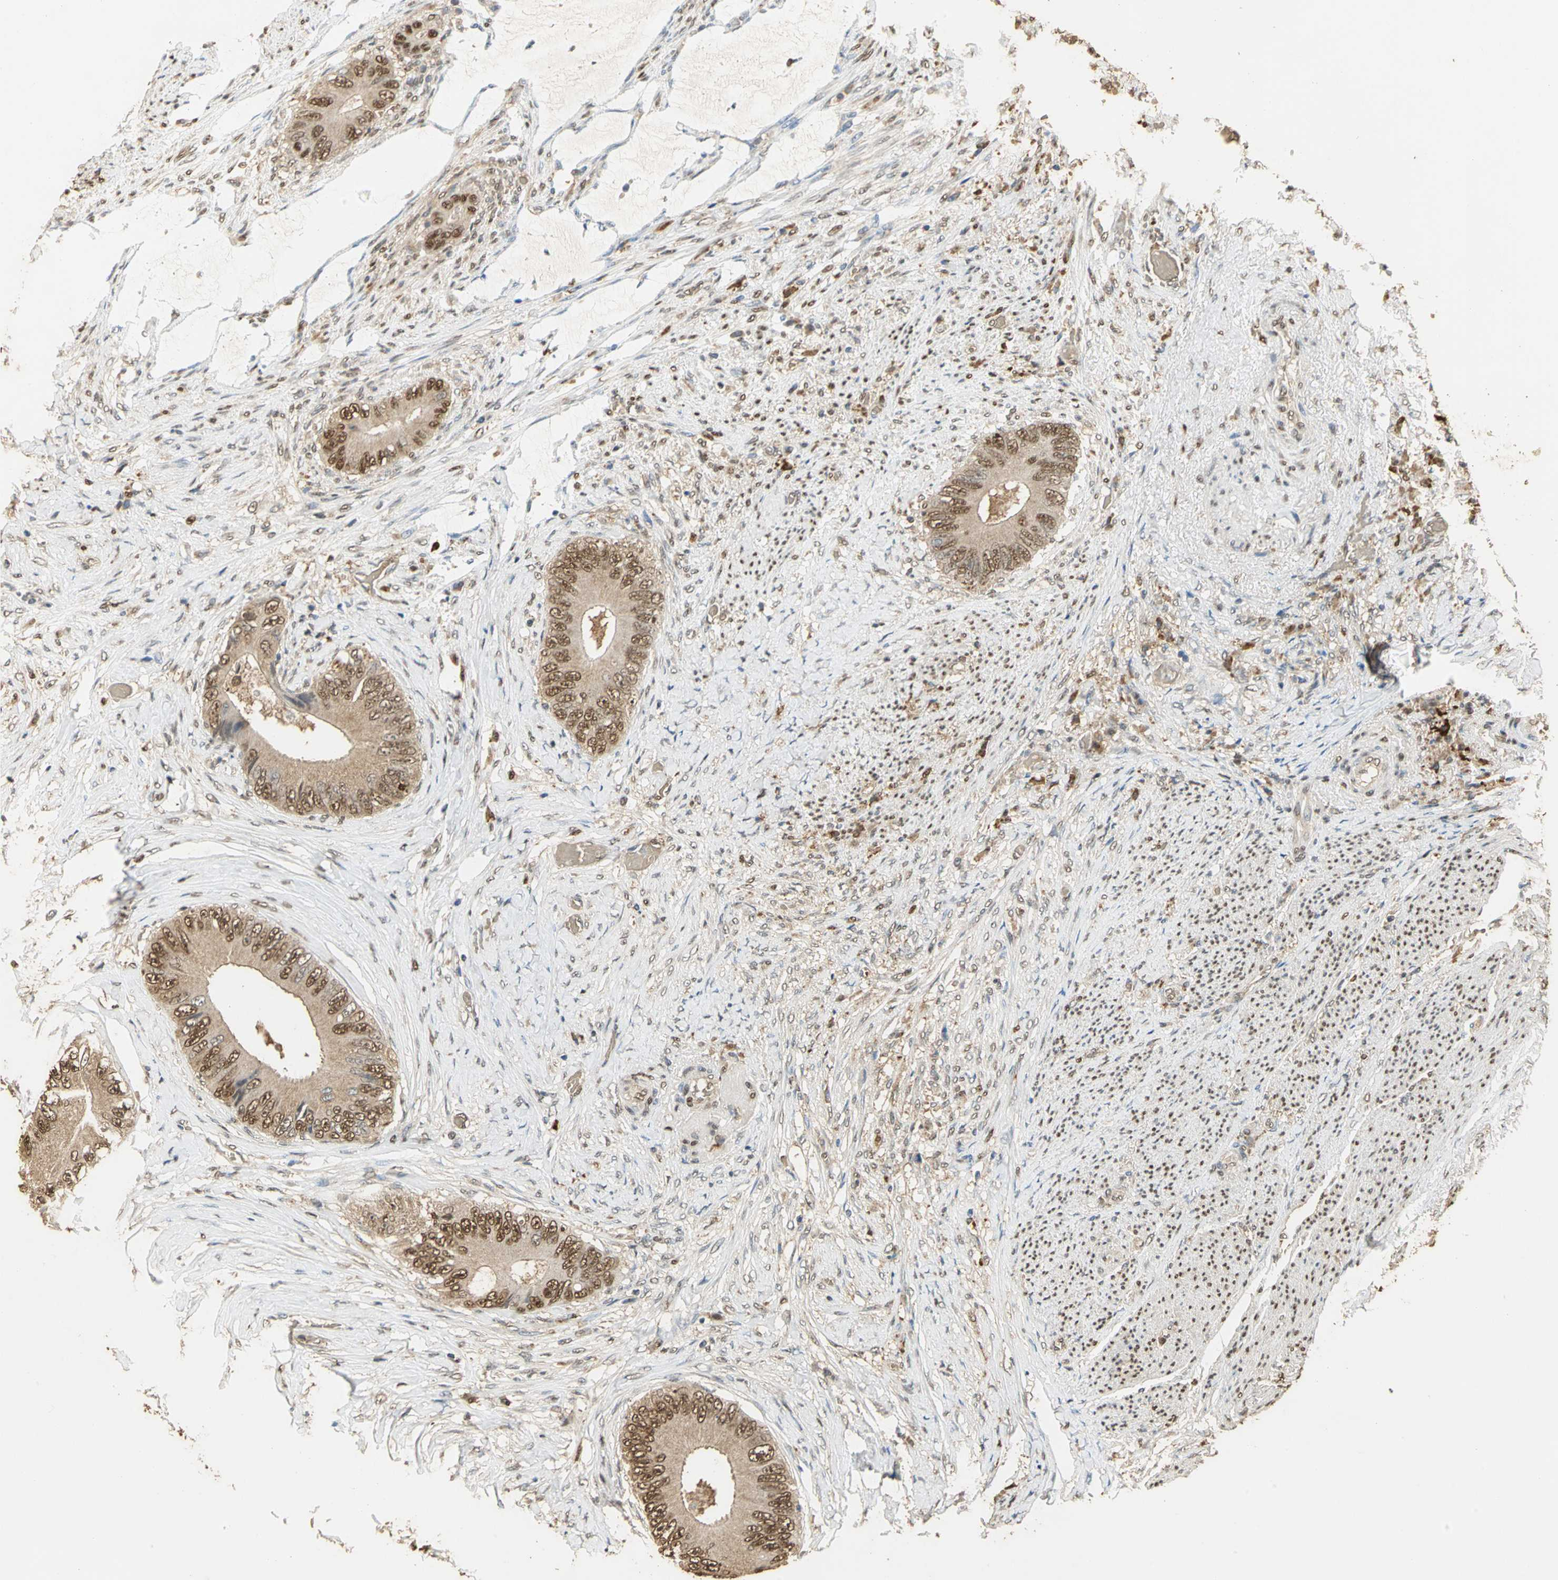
{"staining": {"intensity": "moderate", "quantity": ">75%", "location": "cytoplasmic/membranous"}, "tissue": "colorectal cancer", "cell_type": "Tumor cells", "image_type": "cancer", "snomed": [{"axis": "morphology", "description": "Normal tissue, NOS"}, {"axis": "morphology", "description": "Adenocarcinoma, NOS"}, {"axis": "topography", "description": "Rectum"}, {"axis": "topography", "description": "Peripheral nerve tissue"}], "caption": "IHC micrograph of human adenocarcinoma (colorectal) stained for a protein (brown), which reveals medium levels of moderate cytoplasmic/membranous positivity in approximately >75% of tumor cells.", "gene": "GAPDH", "patient": {"sex": "female", "age": 77}}